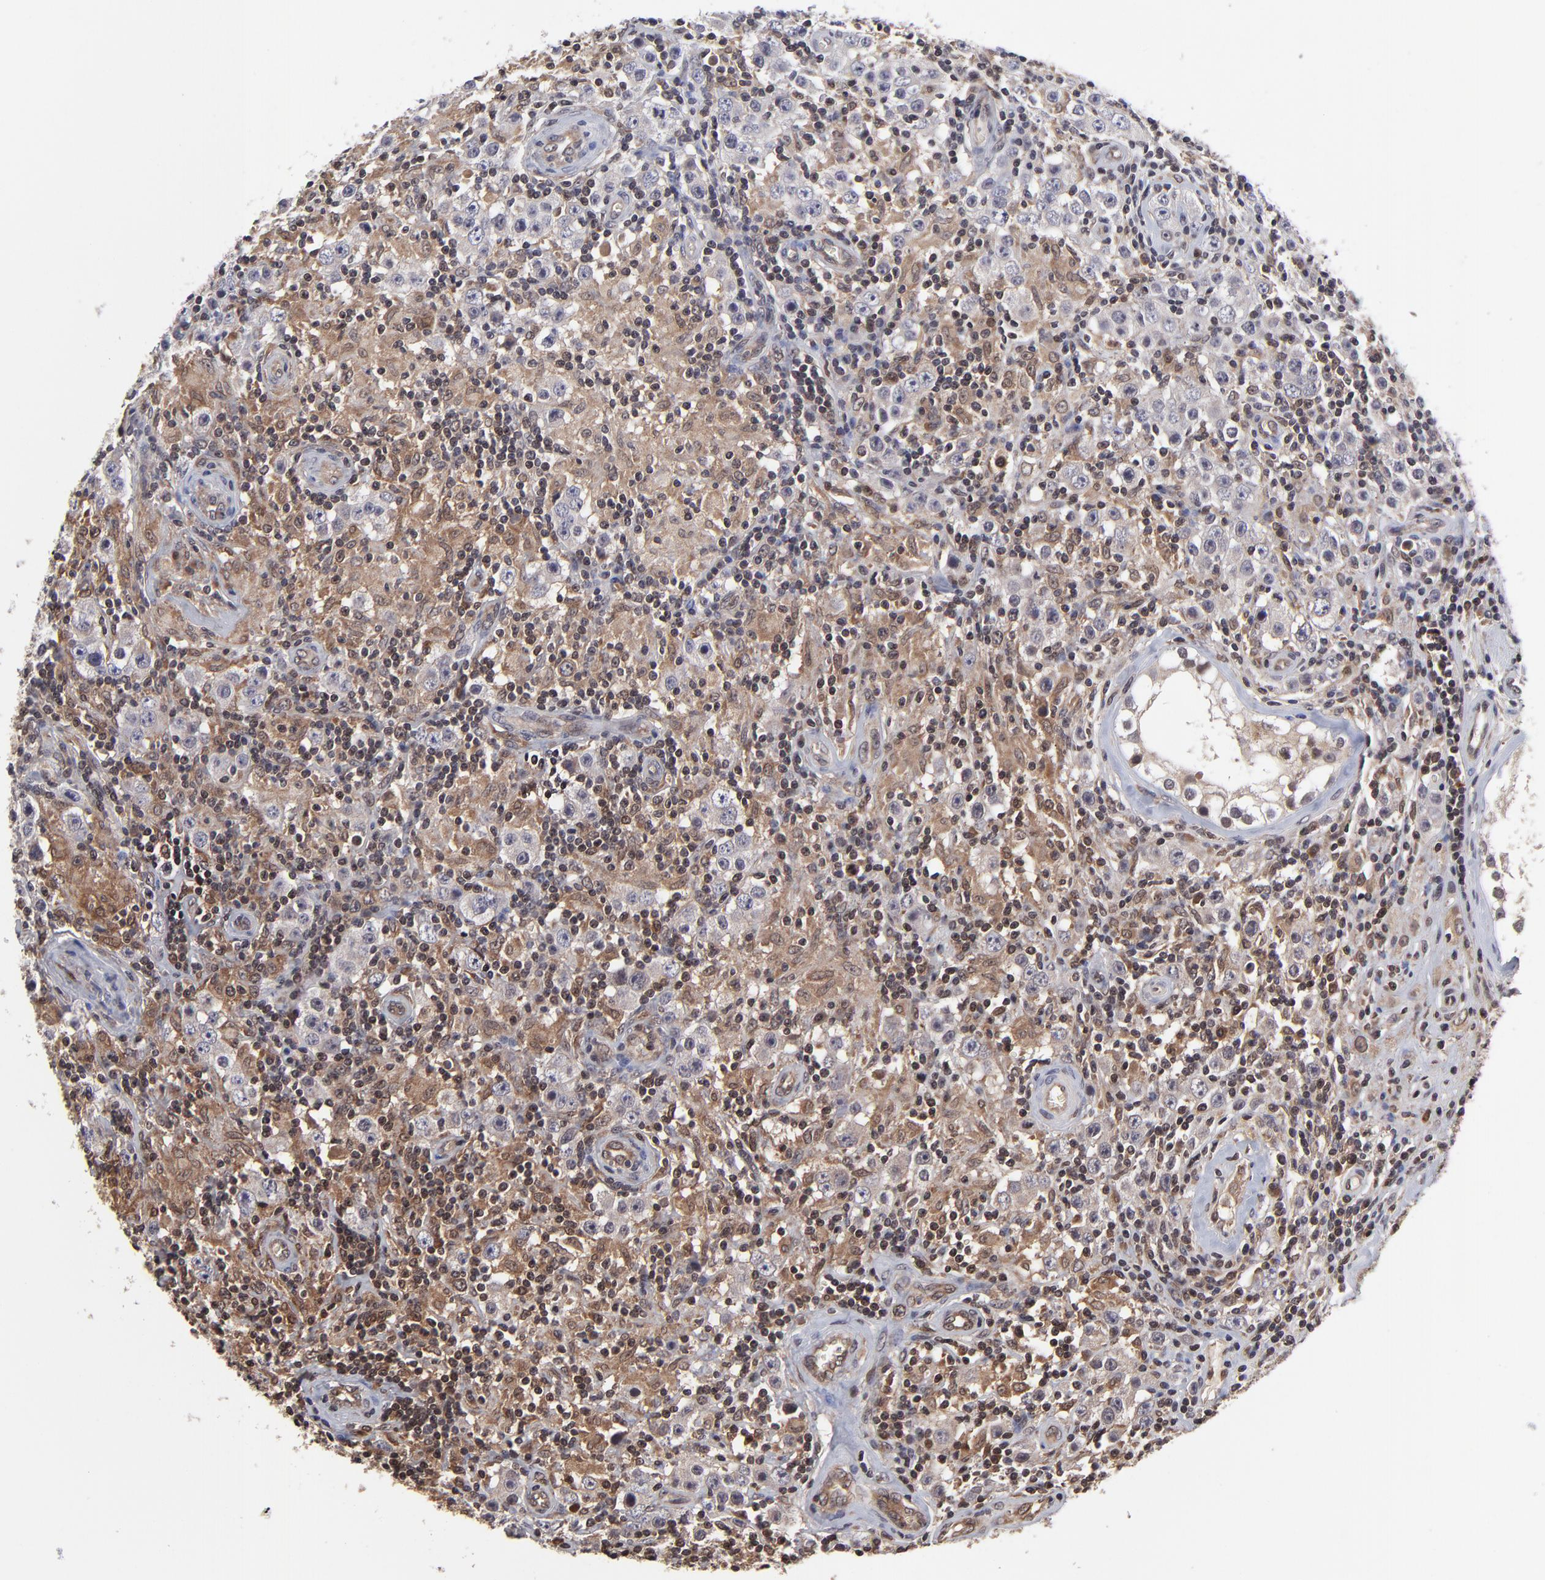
{"staining": {"intensity": "moderate", "quantity": ">75%", "location": "cytoplasmic/membranous"}, "tissue": "testis cancer", "cell_type": "Tumor cells", "image_type": "cancer", "snomed": [{"axis": "morphology", "description": "Seminoma, NOS"}, {"axis": "topography", "description": "Testis"}], "caption": "This micrograph shows testis seminoma stained with immunohistochemistry (IHC) to label a protein in brown. The cytoplasmic/membranous of tumor cells show moderate positivity for the protein. Nuclei are counter-stained blue.", "gene": "UBE2L6", "patient": {"sex": "male", "age": 32}}